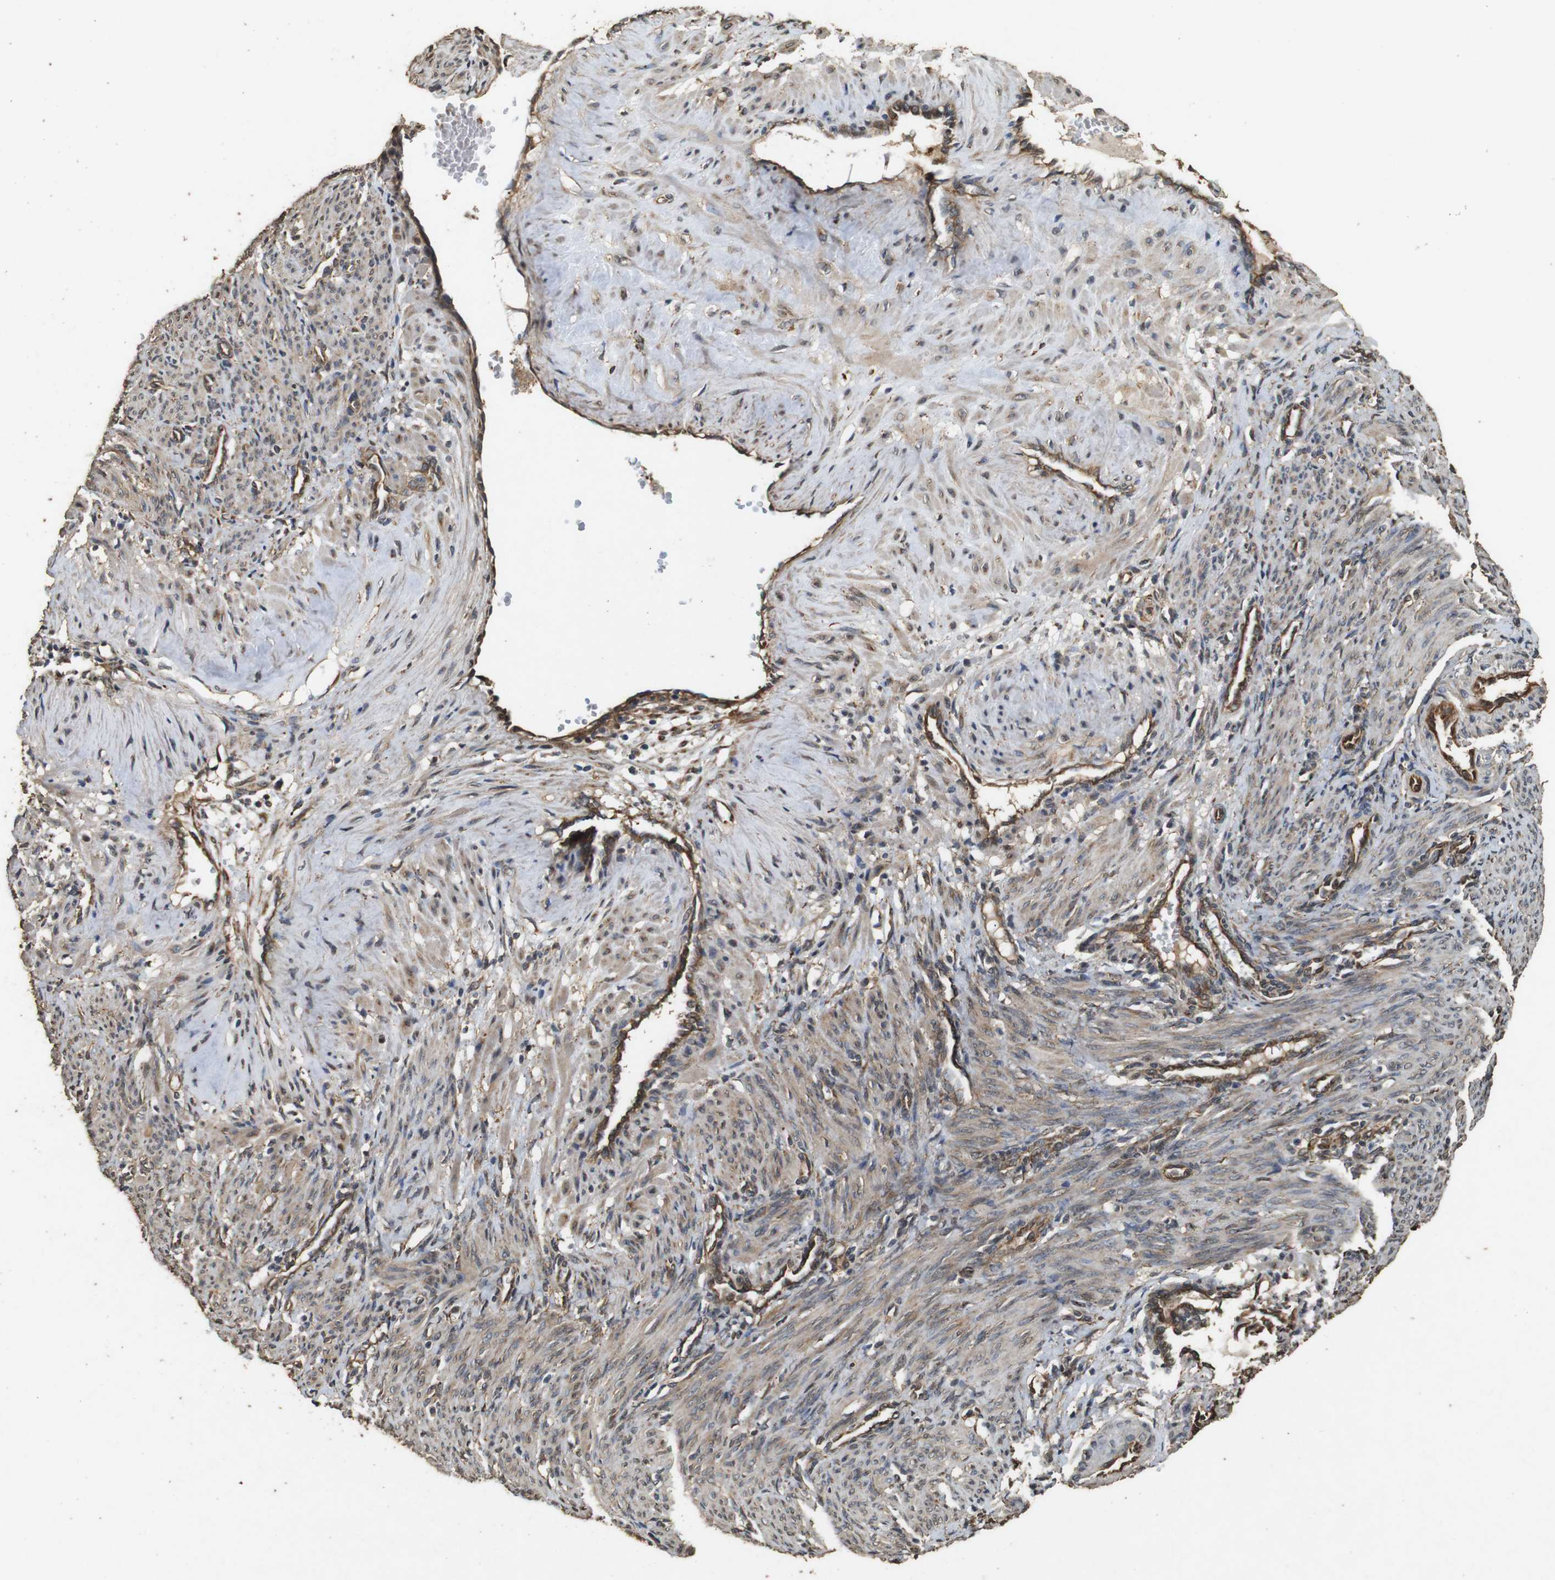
{"staining": {"intensity": "weak", "quantity": ">75%", "location": "cytoplasmic/membranous"}, "tissue": "smooth muscle", "cell_type": "Smooth muscle cells", "image_type": "normal", "snomed": [{"axis": "morphology", "description": "Normal tissue, NOS"}, {"axis": "topography", "description": "Endometrium"}], "caption": "This micrograph displays normal smooth muscle stained with IHC to label a protein in brown. The cytoplasmic/membranous of smooth muscle cells show weak positivity for the protein. Nuclei are counter-stained blue.", "gene": "CNPY4", "patient": {"sex": "female", "age": 33}}